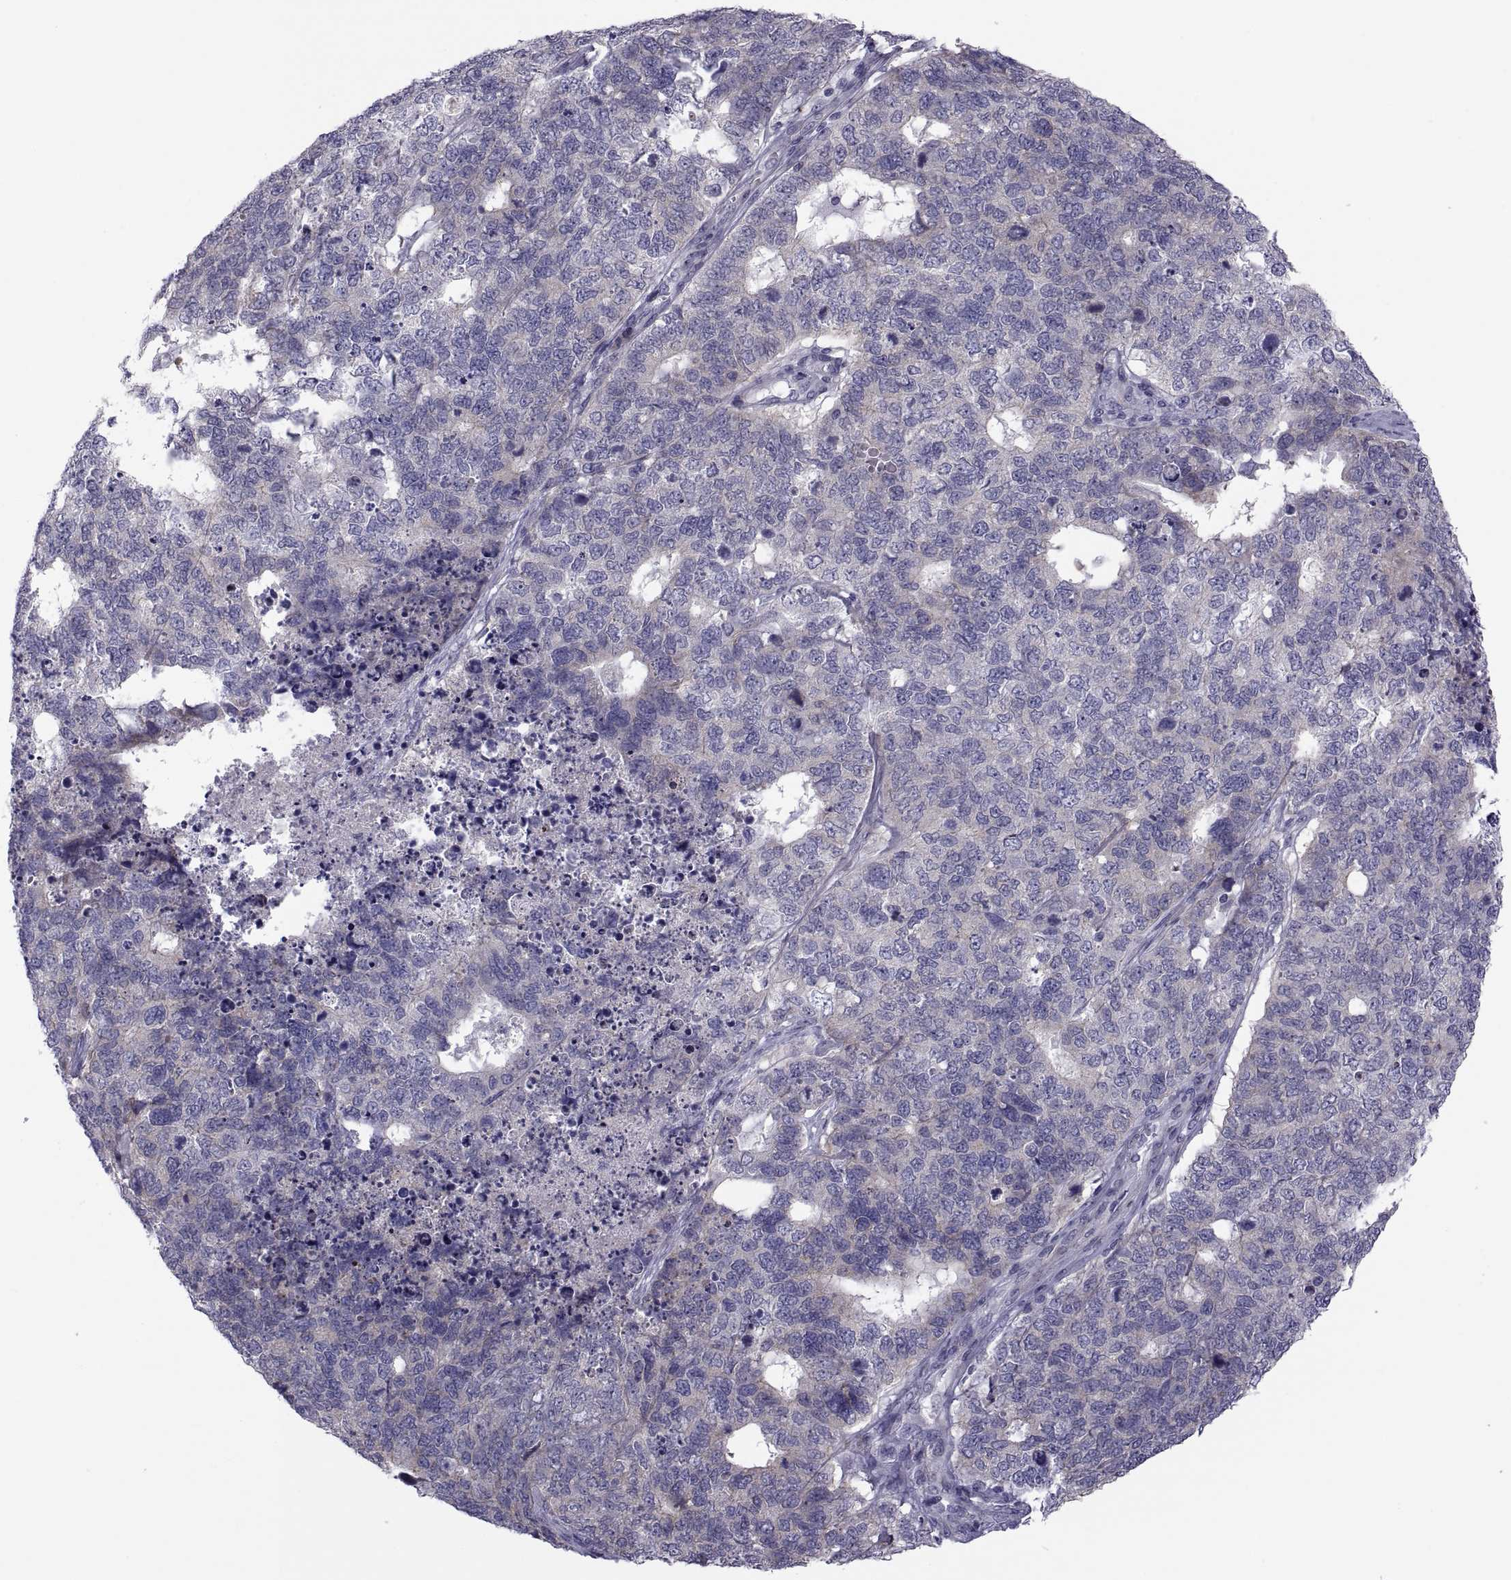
{"staining": {"intensity": "negative", "quantity": "none", "location": "none"}, "tissue": "cervical cancer", "cell_type": "Tumor cells", "image_type": "cancer", "snomed": [{"axis": "morphology", "description": "Squamous cell carcinoma, NOS"}, {"axis": "topography", "description": "Cervix"}], "caption": "Cervical cancer stained for a protein using immunohistochemistry displays no staining tumor cells.", "gene": "TMEM158", "patient": {"sex": "female", "age": 63}}